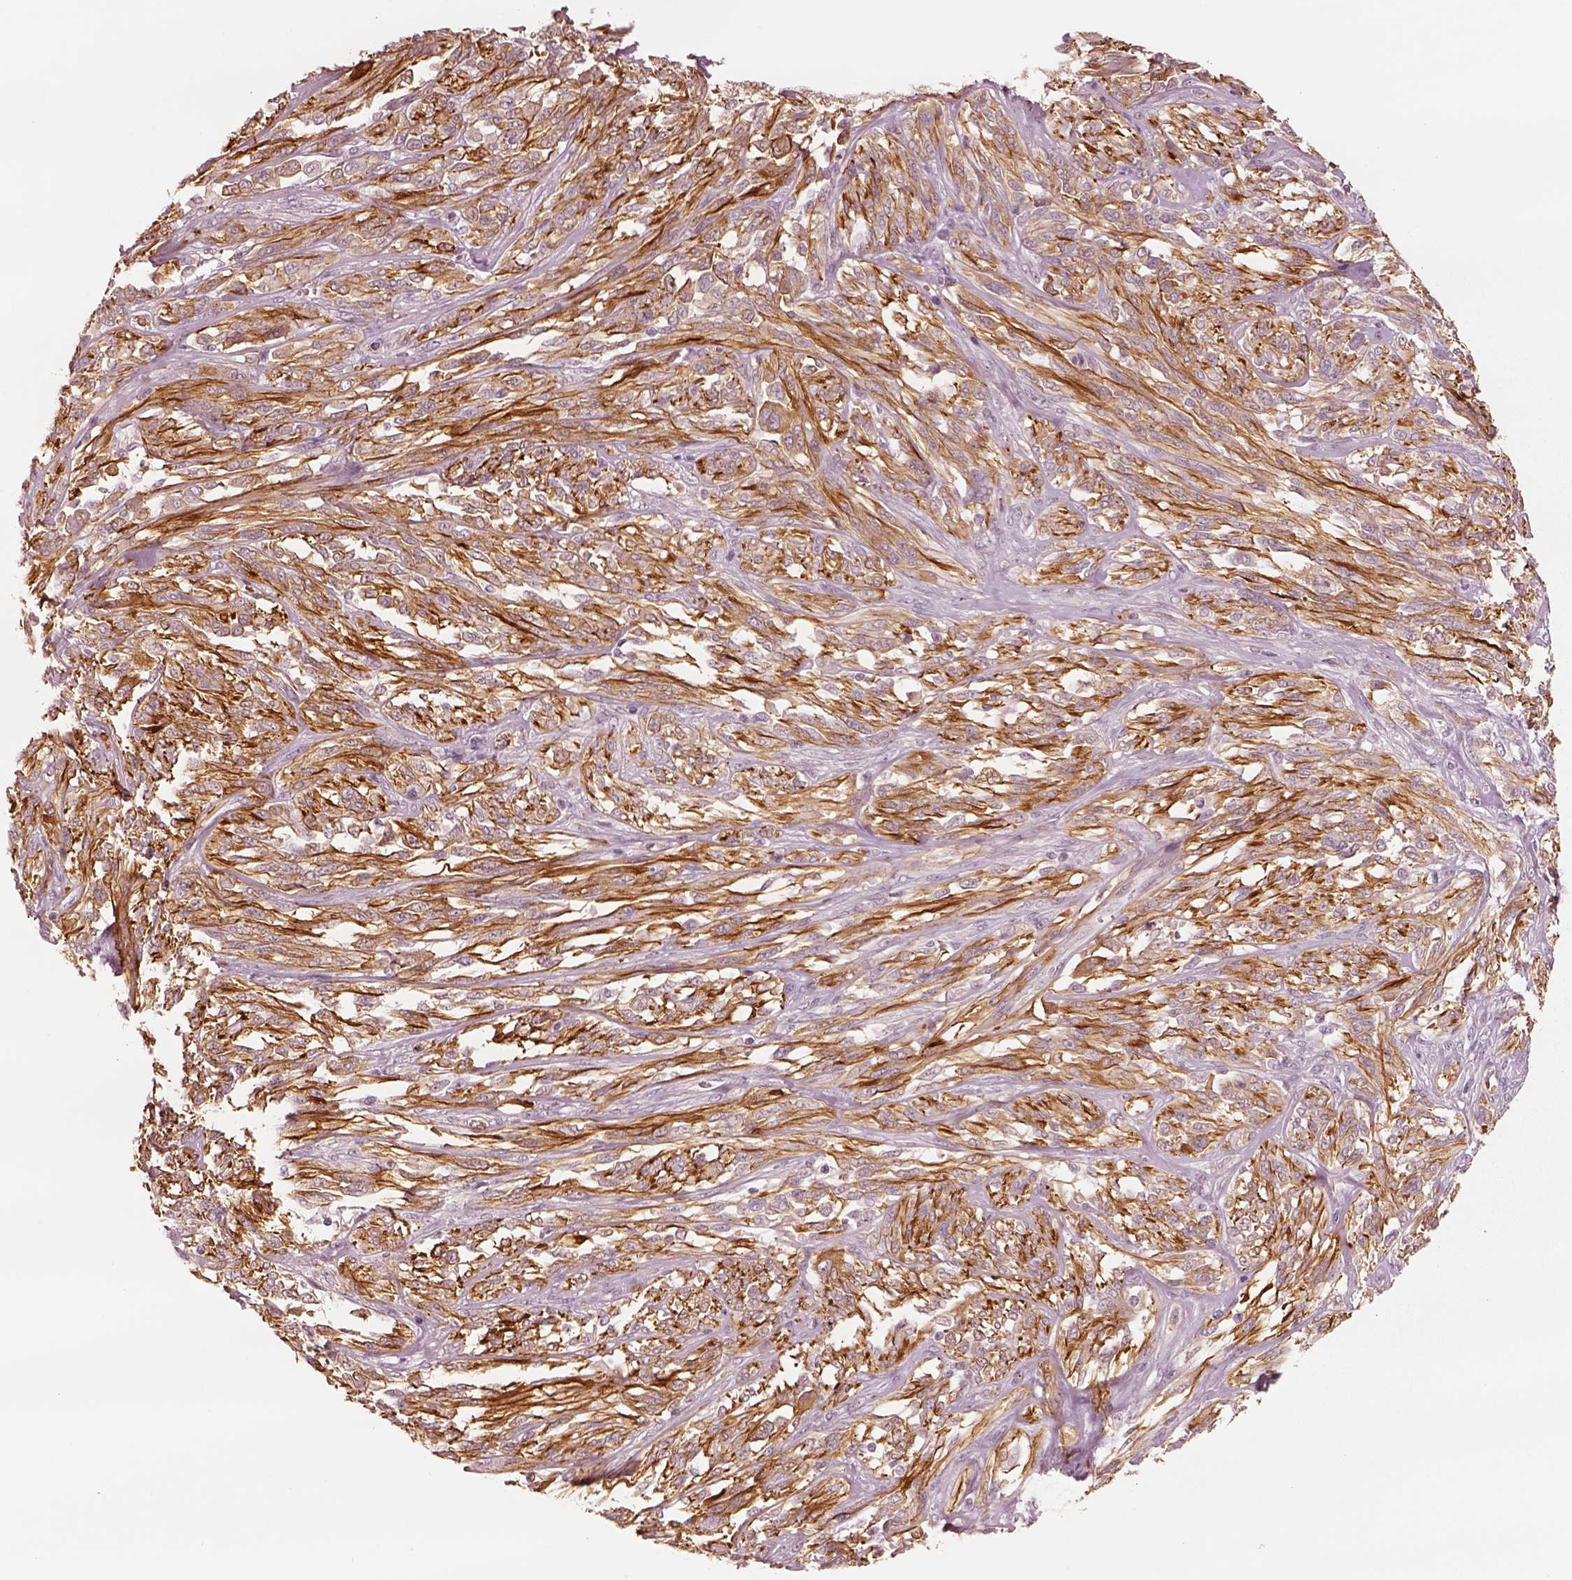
{"staining": {"intensity": "negative", "quantity": "none", "location": "none"}, "tissue": "melanoma", "cell_type": "Tumor cells", "image_type": "cancer", "snomed": [{"axis": "morphology", "description": "Malignant melanoma, NOS"}, {"axis": "topography", "description": "Skin"}], "caption": "IHC image of human melanoma stained for a protein (brown), which reveals no staining in tumor cells.", "gene": "DNAAF9", "patient": {"sex": "female", "age": 91}}